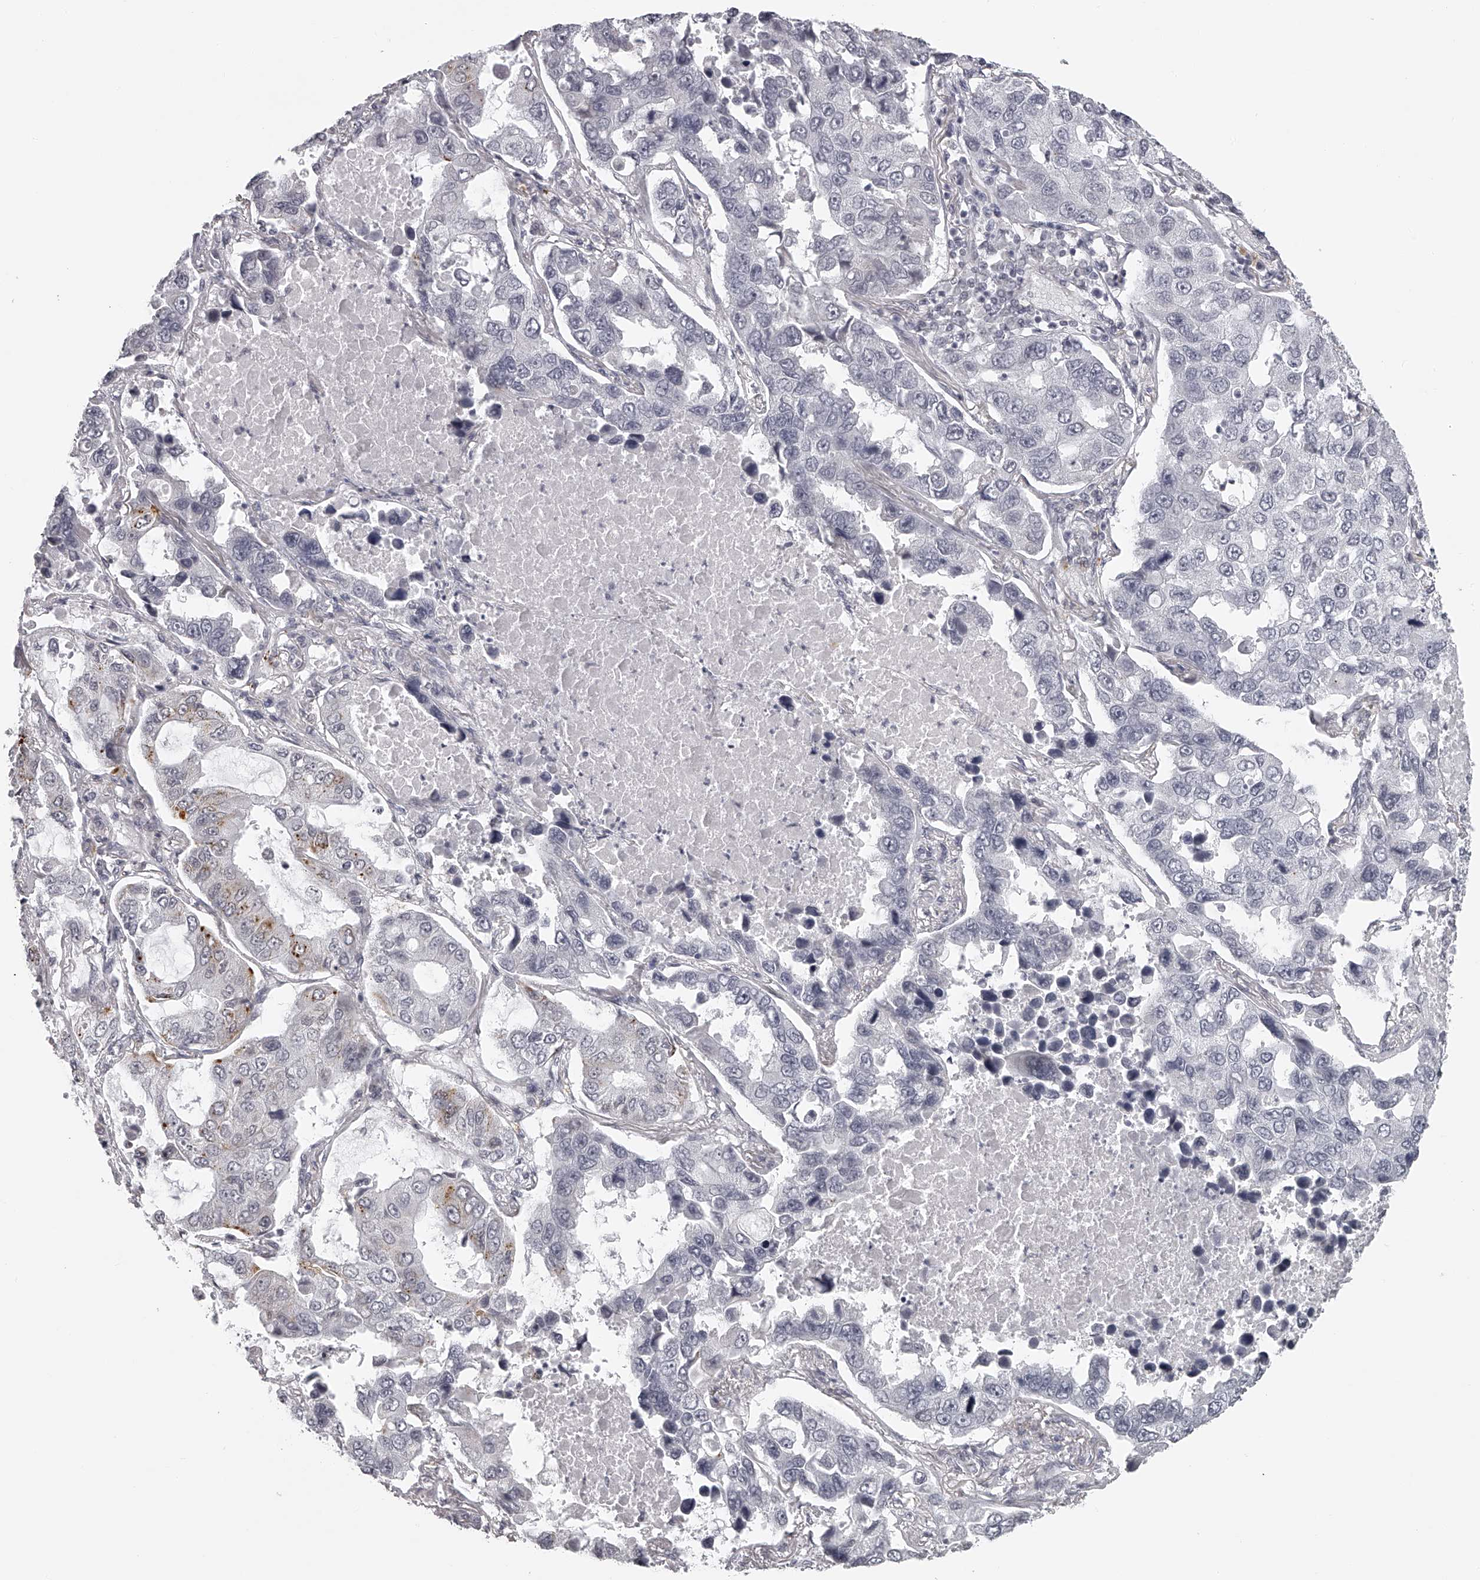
{"staining": {"intensity": "weak", "quantity": "<25%", "location": "cytoplasmic/membranous"}, "tissue": "lung cancer", "cell_type": "Tumor cells", "image_type": "cancer", "snomed": [{"axis": "morphology", "description": "Adenocarcinoma, NOS"}, {"axis": "topography", "description": "Lung"}], "caption": "Immunohistochemical staining of human lung cancer exhibits no significant positivity in tumor cells. The staining was performed using DAB to visualize the protein expression in brown, while the nuclei were stained in blue with hematoxylin (Magnification: 20x).", "gene": "RNF220", "patient": {"sex": "male", "age": 64}}